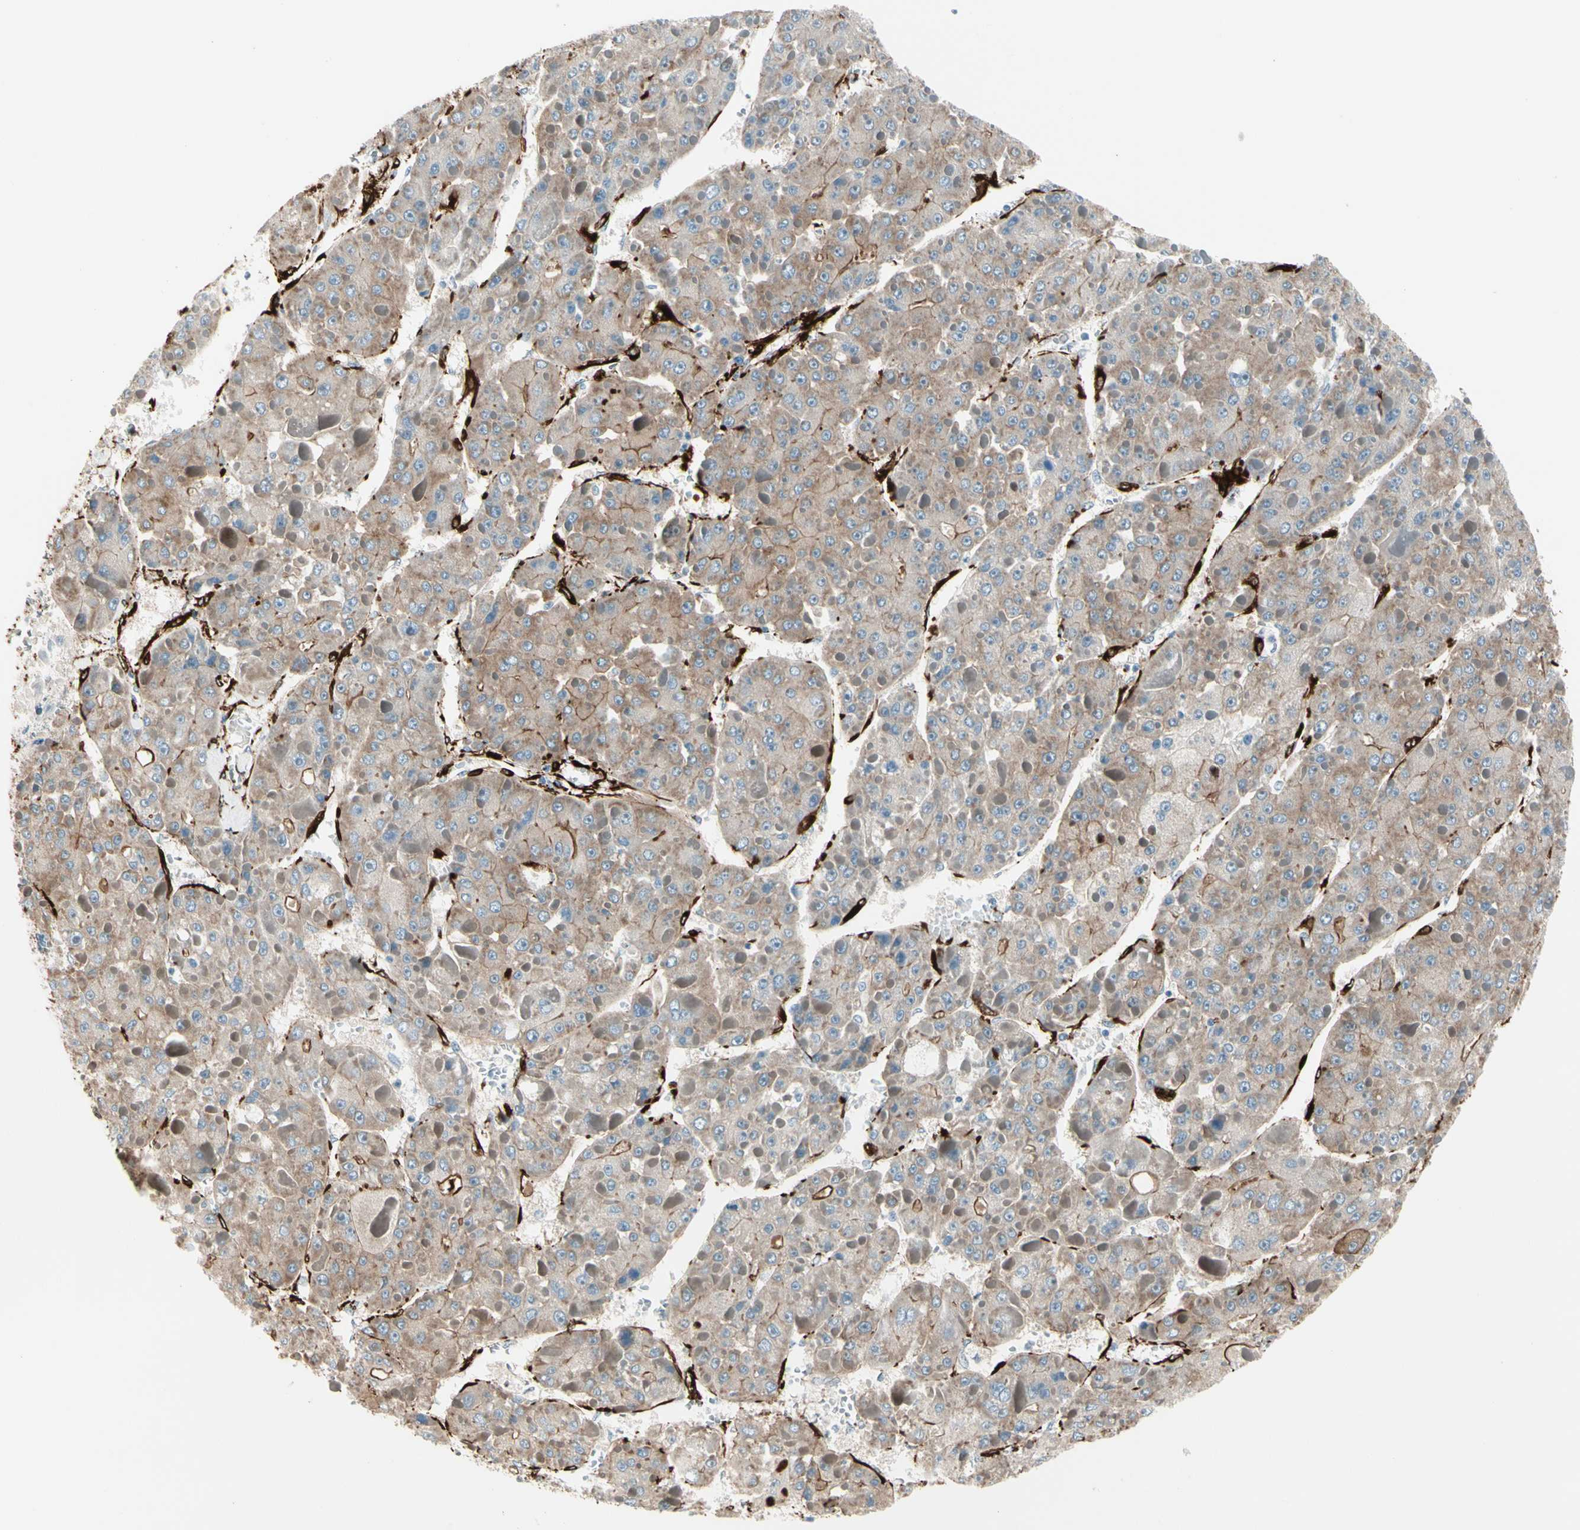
{"staining": {"intensity": "weak", "quantity": "25%-75%", "location": "cytoplasmic/membranous"}, "tissue": "liver cancer", "cell_type": "Tumor cells", "image_type": "cancer", "snomed": [{"axis": "morphology", "description": "Carcinoma, Hepatocellular, NOS"}, {"axis": "topography", "description": "Liver"}], "caption": "Liver hepatocellular carcinoma tissue exhibits weak cytoplasmic/membranous positivity in approximately 25%-75% of tumor cells Using DAB (brown) and hematoxylin (blue) stains, captured at high magnification using brightfield microscopy.", "gene": "CALD1", "patient": {"sex": "female", "age": 73}}